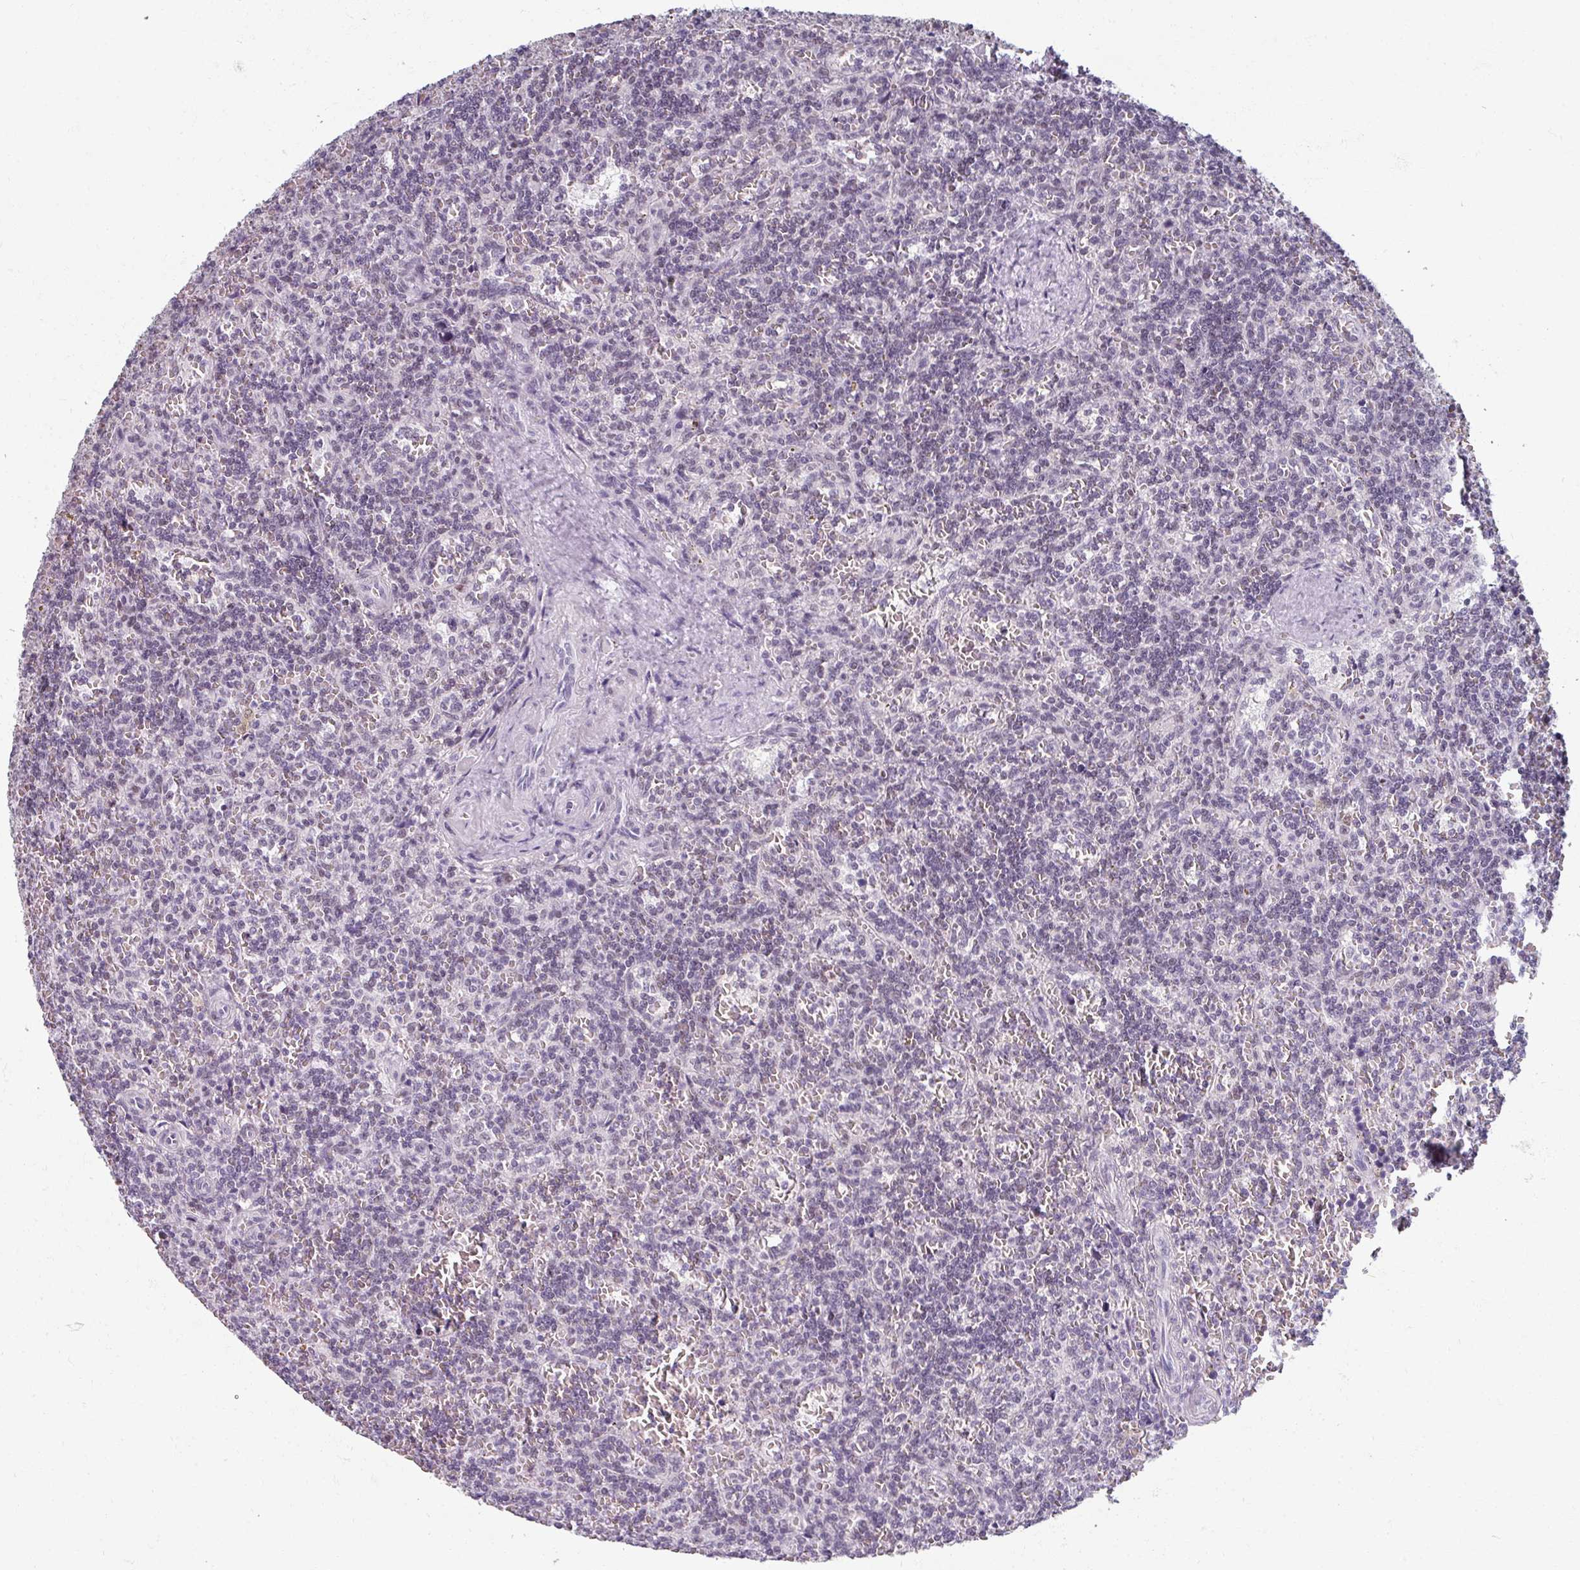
{"staining": {"intensity": "negative", "quantity": "none", "location": "none"}, "tissue": "lymphoma", "cell_type": "Tumor cells", "image_type": "cancer", "snomed": [{"axis": "morphology", "description": "Malignant lymphoma, non-Hodgkin's type, Low grade"}, {"axis": "topography", "description": "Spleen"}], "caption": "Micrograph shows no protein positivity in tumor cells of lymphoma tissue.", "gene": "RIPOR3", "patient": {"sex": "male", "age": 73}}